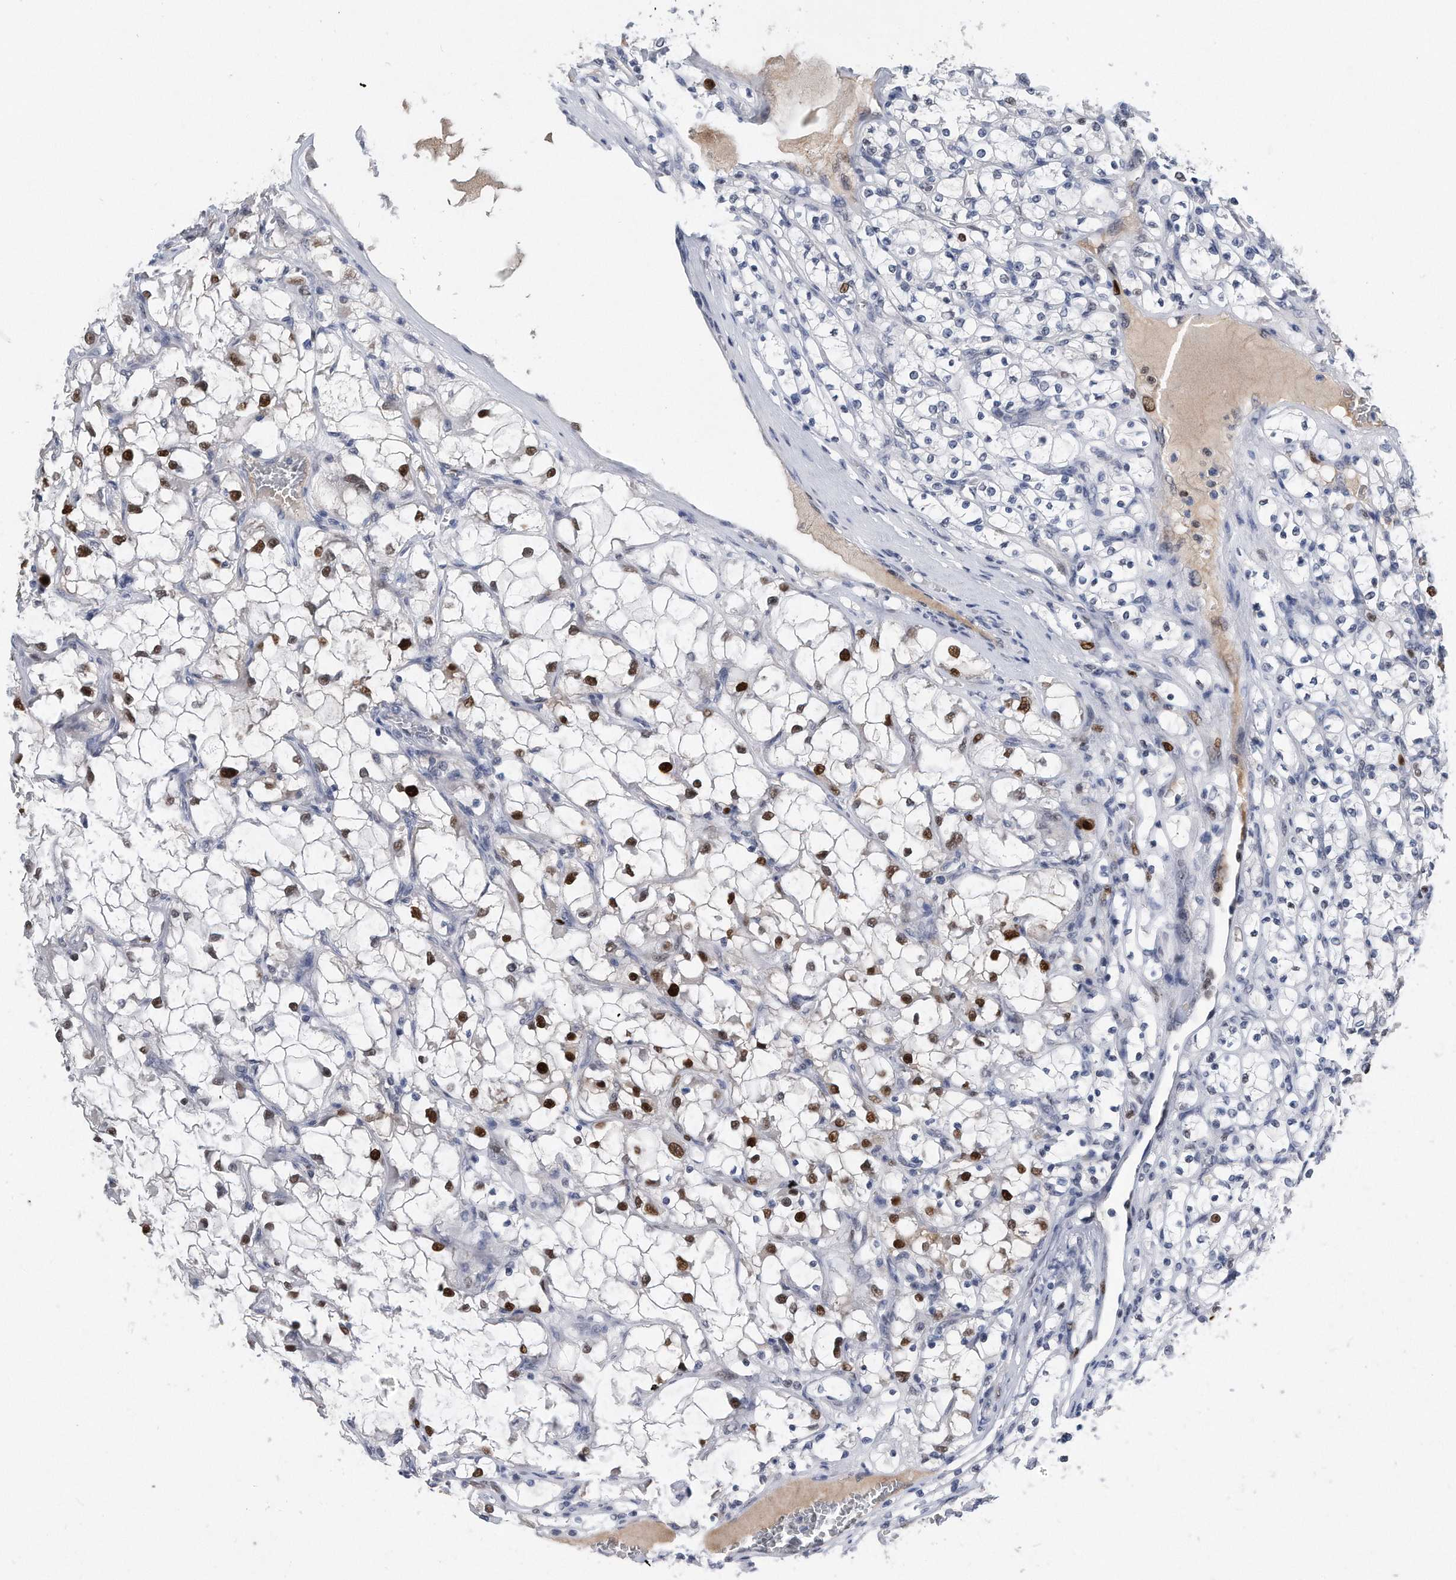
{"staining": {"intensity": "strong", "quantity": "25%-75%", "location": "nuclear"}, "tissue": "renal cancer", "cell_type": "Tumor cells", "image_type": "cancer", "snomed": [{"axis": "morphology", "description": "Adenocarcinoma, NOS"}, {"axis": "topography", "description": "Kidney"}], "caption": "Protein positivity by immunohistochemistry (IHC) demonstrates strong nuclear staining in about 25%-75% of tumor cells in adenocarcinoma (renal).", "gene": "PCNA", "patient": {"sex": "female", "age": 69}}